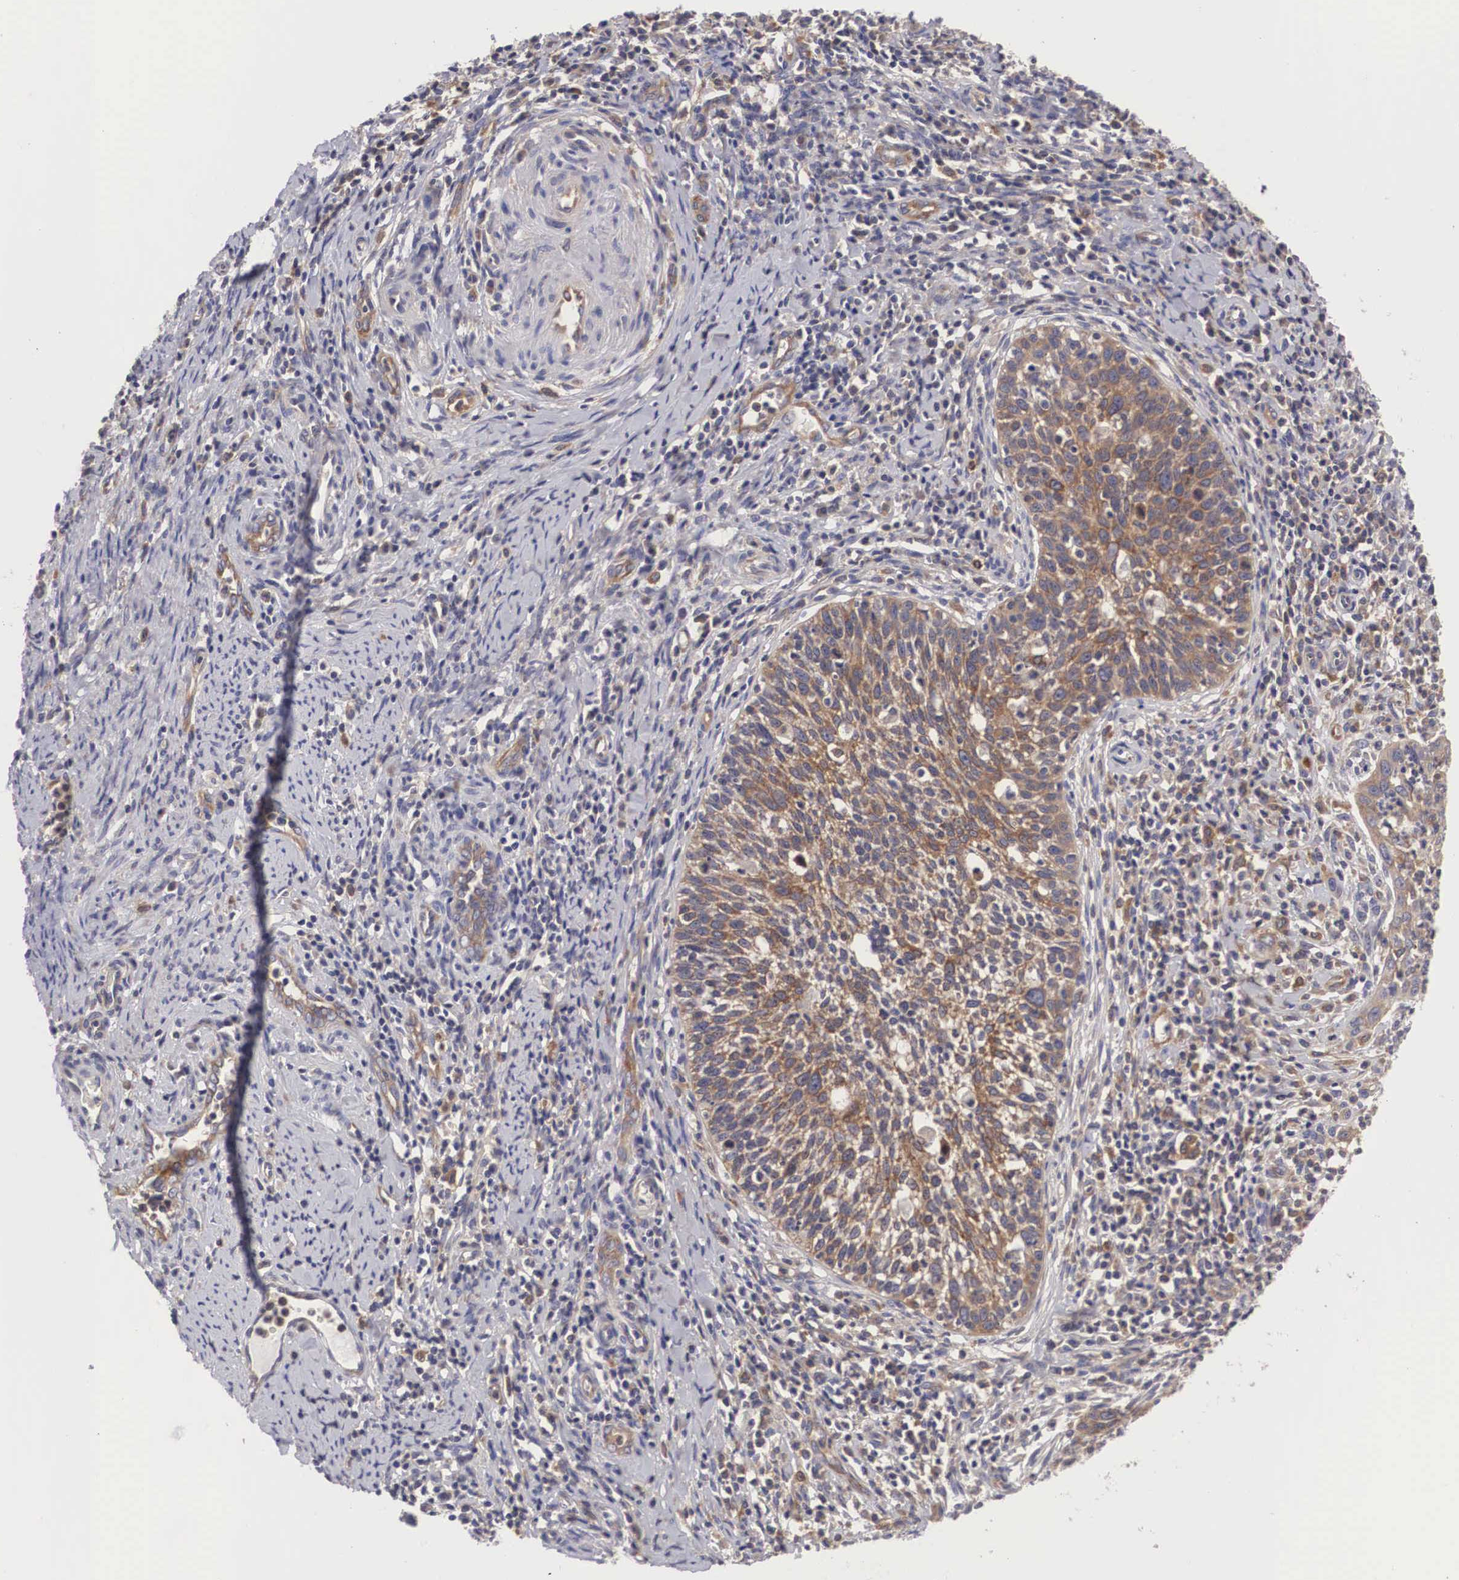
{"staining": {"intensity": "moderate", "quantity": ">75%", "location": "cytoplasmic/membranous"}, "tissue": "cervical cancer", "cell_type": "Tumor cells", "image_type": "cancer", "snomed": [{"axis": "morphology", "description": "Squamous cell carcinoma, NOS"}, {"axis": "topography", "description": "Cervix"}], "caption": "Protein analysis of cervical squamous cell carcinoma tissue reveals moderate cytoplasmic/membranous positivity in approximately >75% of tumor cells. Using DAB (brown) and hematoxylin (blue) stains, captured at high magnification using brightfield microscopy.", "gene": "GRIPAP1", "patient": {"sex": "female", "age": 41}}